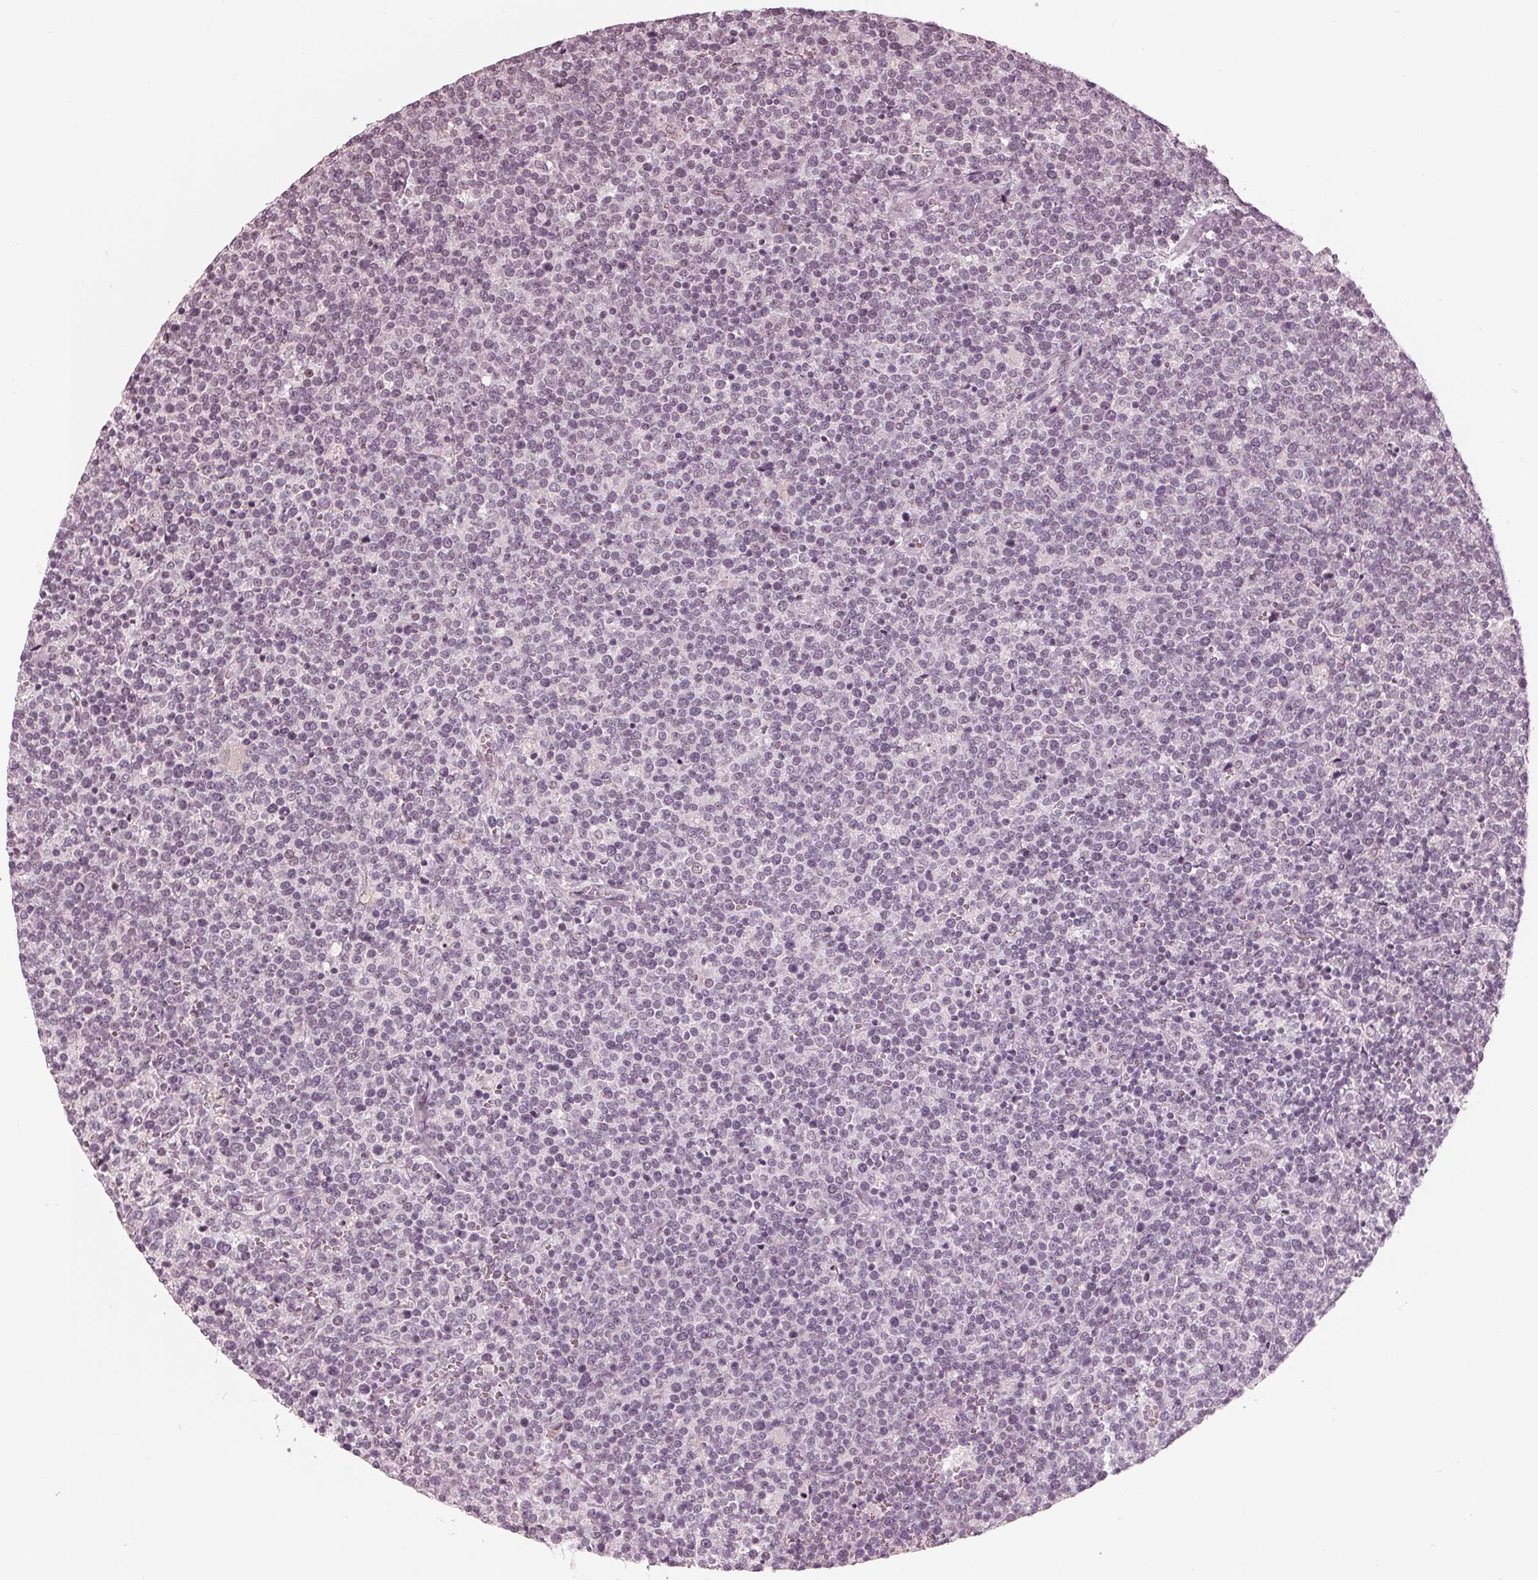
{"staining": {"intensity": "negative", "quantity": "none", "location": "none"}, "tissue": "lymphoma", "cell_type": "Tumor cells", "image_type": "cancer", "snomed": [{"axis": "morphology", "description": "Malignant lymphoma, non-Hodgkin's type, High grade"}, {"axis": "topography", "description": "Lymph node"}], "caption": "DAB (3,3'-diaminobenzidine) immunohistochemical staining of human malignant lymphoma, non-Hodgkin's type (high-grade) shows no significant expression in tumor cells.", "gene": "ADPRHL1", "patient": {"sex": "male", "age": 61}}